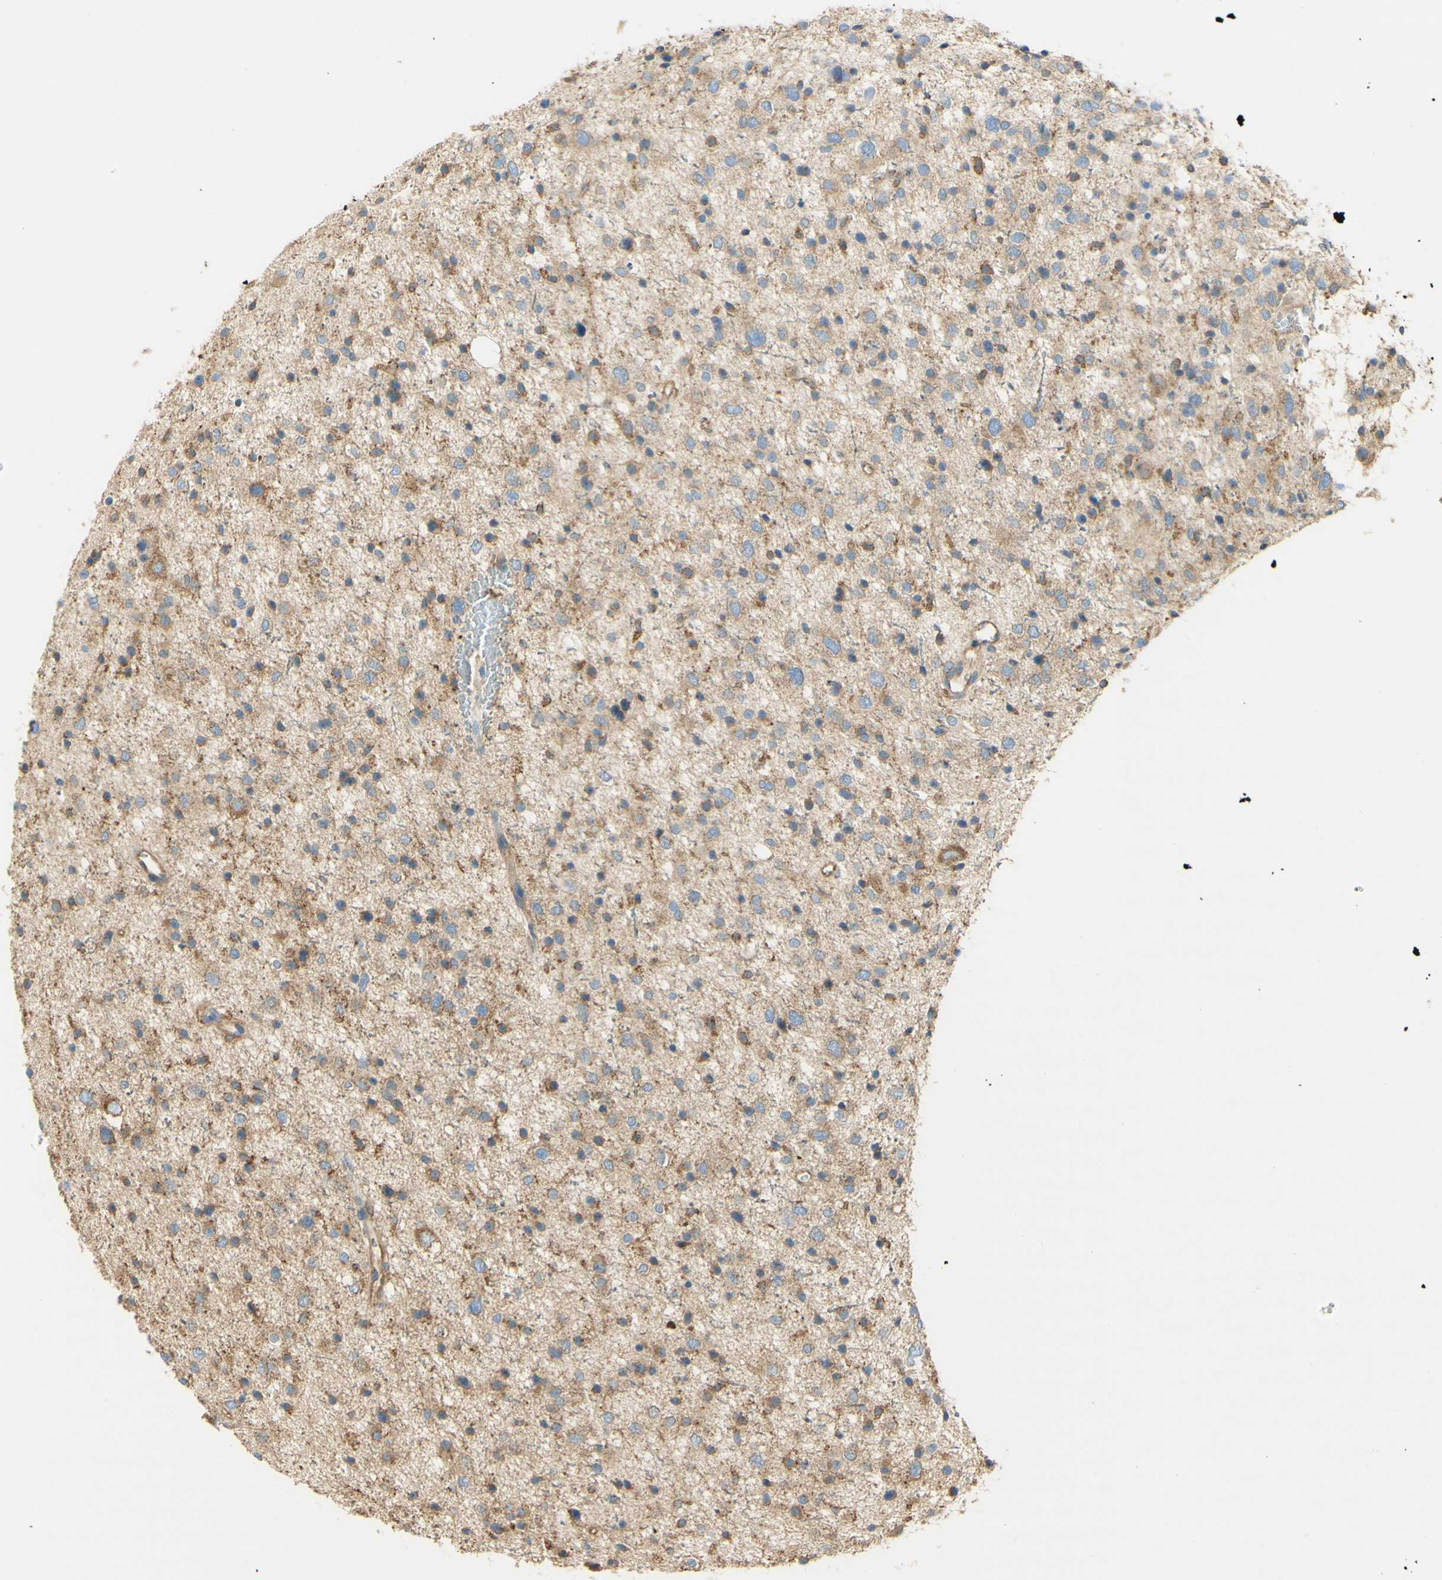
{"staining": {"intensity": "weak", "quantity": "25%-75%", "location": "cytoplasmic/membranous"}, "tissue": "glioma", "cell_type": "Tumor cells", "image_type": "cancer", "snomed": [{"axis": "morphology", "description": "Glioma, malignant, Low grade"}, {"axis": "topography", "description": "Brain"}], "caption": "Protein staining by immunohistochemistry (IHC) demonstrates weak cytoplasmic/membranous staining in about 25%-75% of tumor cells in malignant glioma (low-grade).", "gene": "CLTC", "patient": {"sex": "female", "age": 37}}